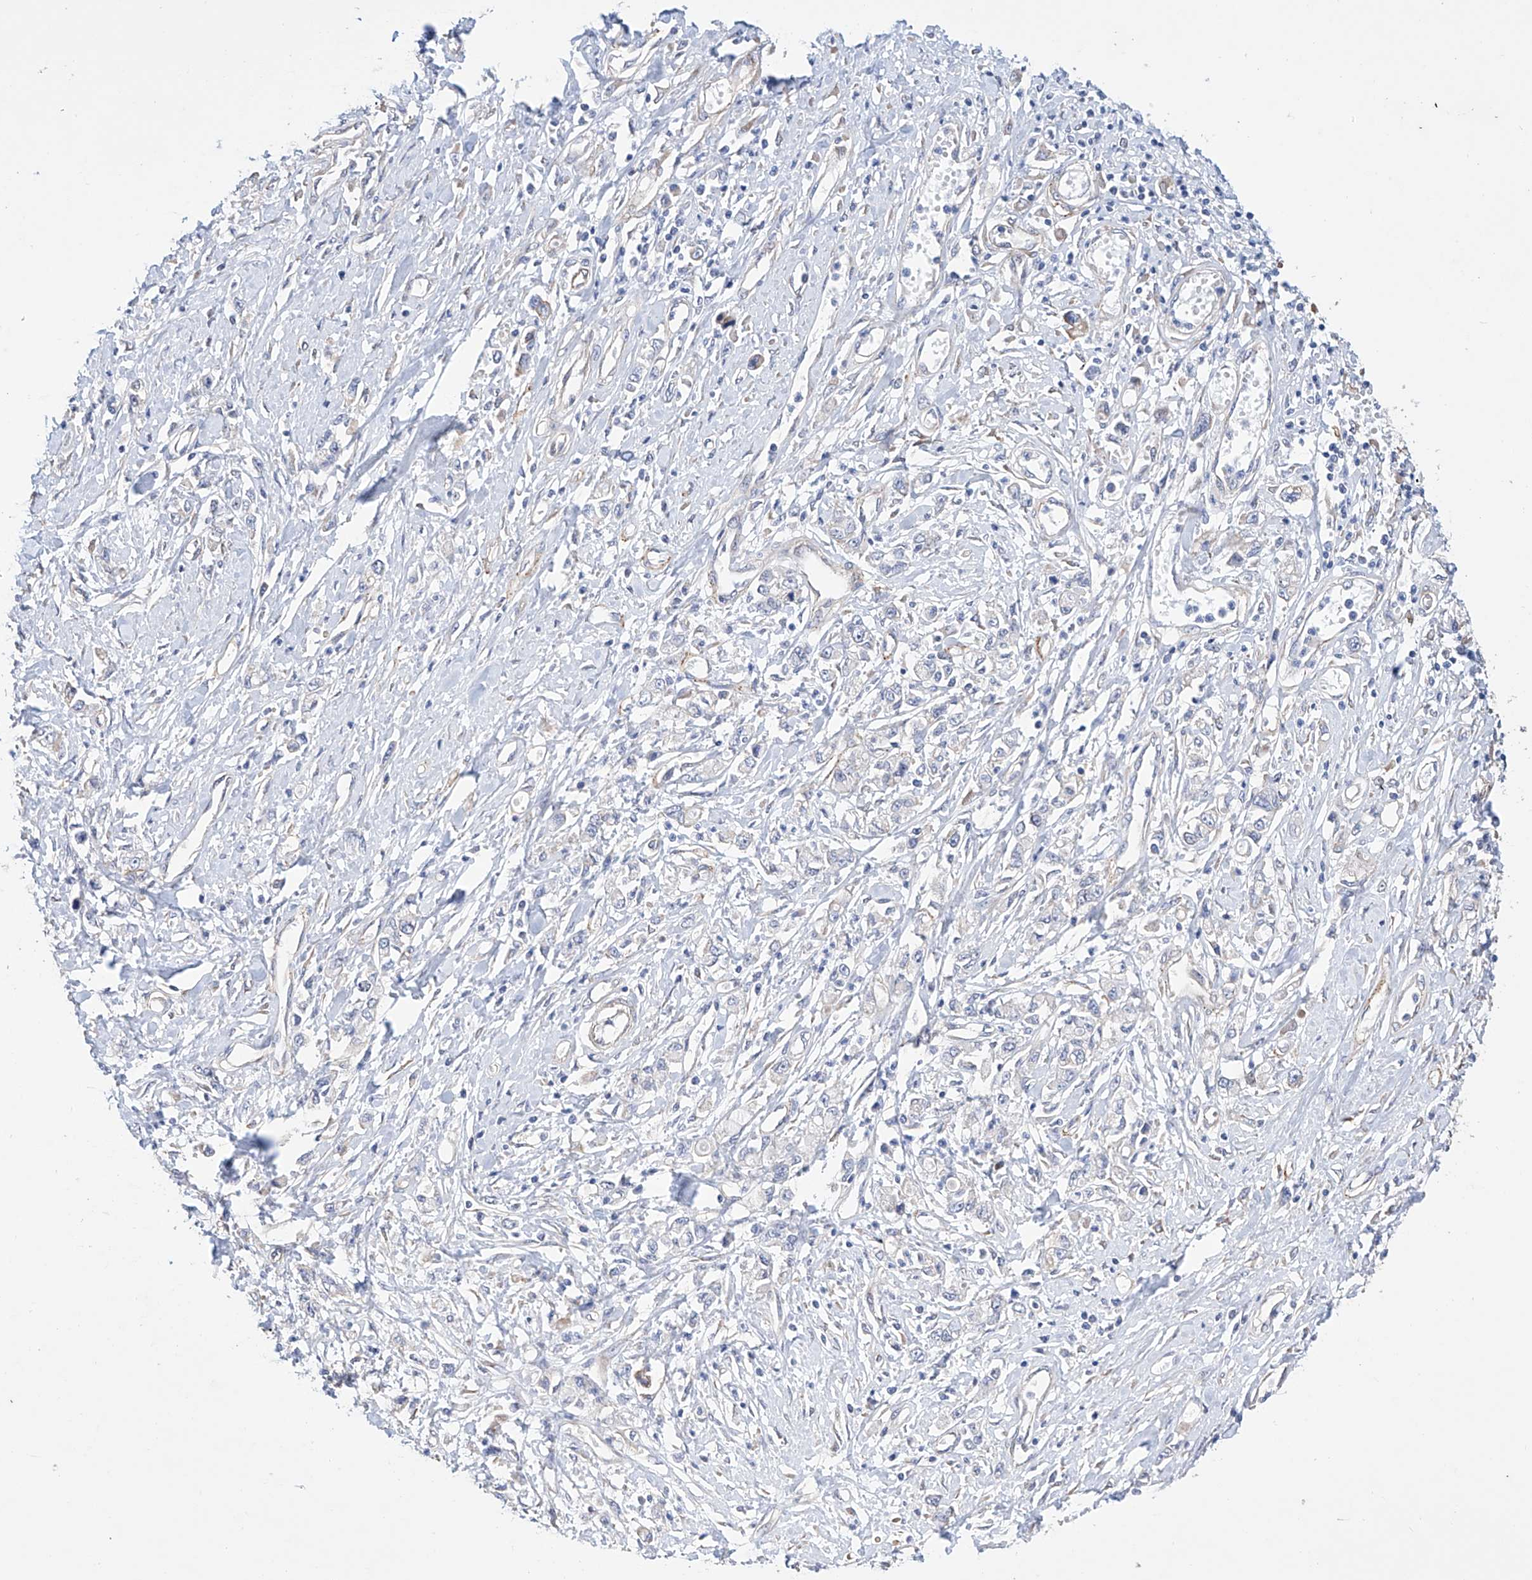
{"staining": {"intensity": "negative", "quantity": "none", "location": "none"}, "tissue": "stomach cancer", "cell_type": "Tumor cells", "image_type": "cancer", "snomed": [{"axis": "morphology", "description": "Adenocarcinoma, NOS"}, {"axis": "topography", "description": "Stomach"}], "caption": "Histopathology image shows no protein positivity in tumor cells of adenocarcinoma (stomach) tissue.", "gene": "AFG1L", "patient": {"sex": "female", "age": 76}}